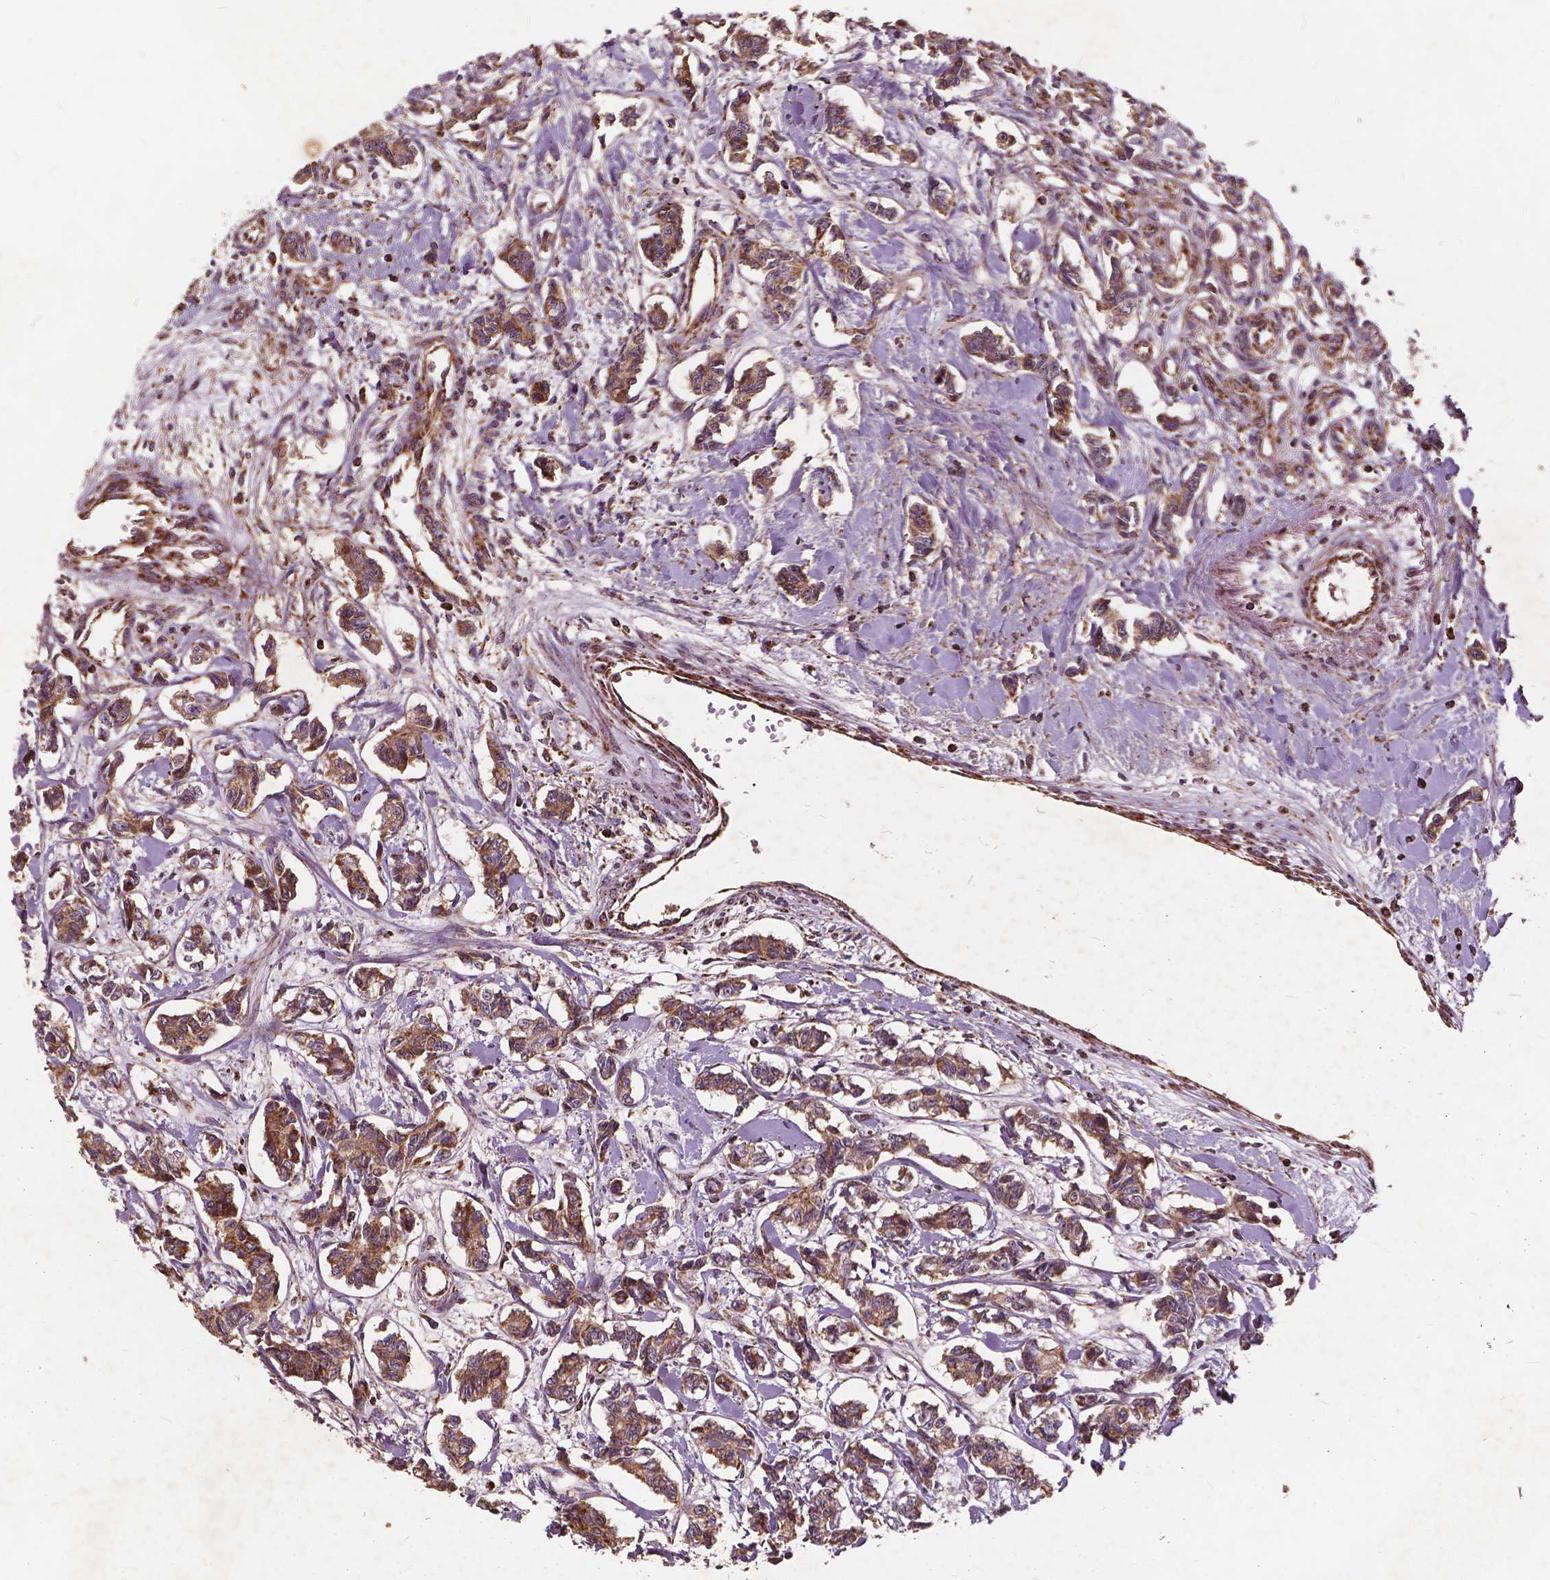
{"staining": {"intensity": "moderate", "quantity": ">75%", "location": "cytoplasmic/membranous"}, "tissue": "carcinoid", "cell_type": "Tumor cells", "image_type": "cancer", "snomed": [{"axis": "morphology", "description": "Carcinoid, malignant, NOS"}, {"axis": "topography", "description": "Kidney"}], "caption": "A high-resolution image shows IHC staining of carcinoid (malignant), which displays moderate cytoplasmic/membranous expression in about >75% of tumor cells. (brown staining indicates protein expression, while blue staining denotes nuclei).", "gene": "UBXN2A", "patient": {"sex": "female", "age": 41}}